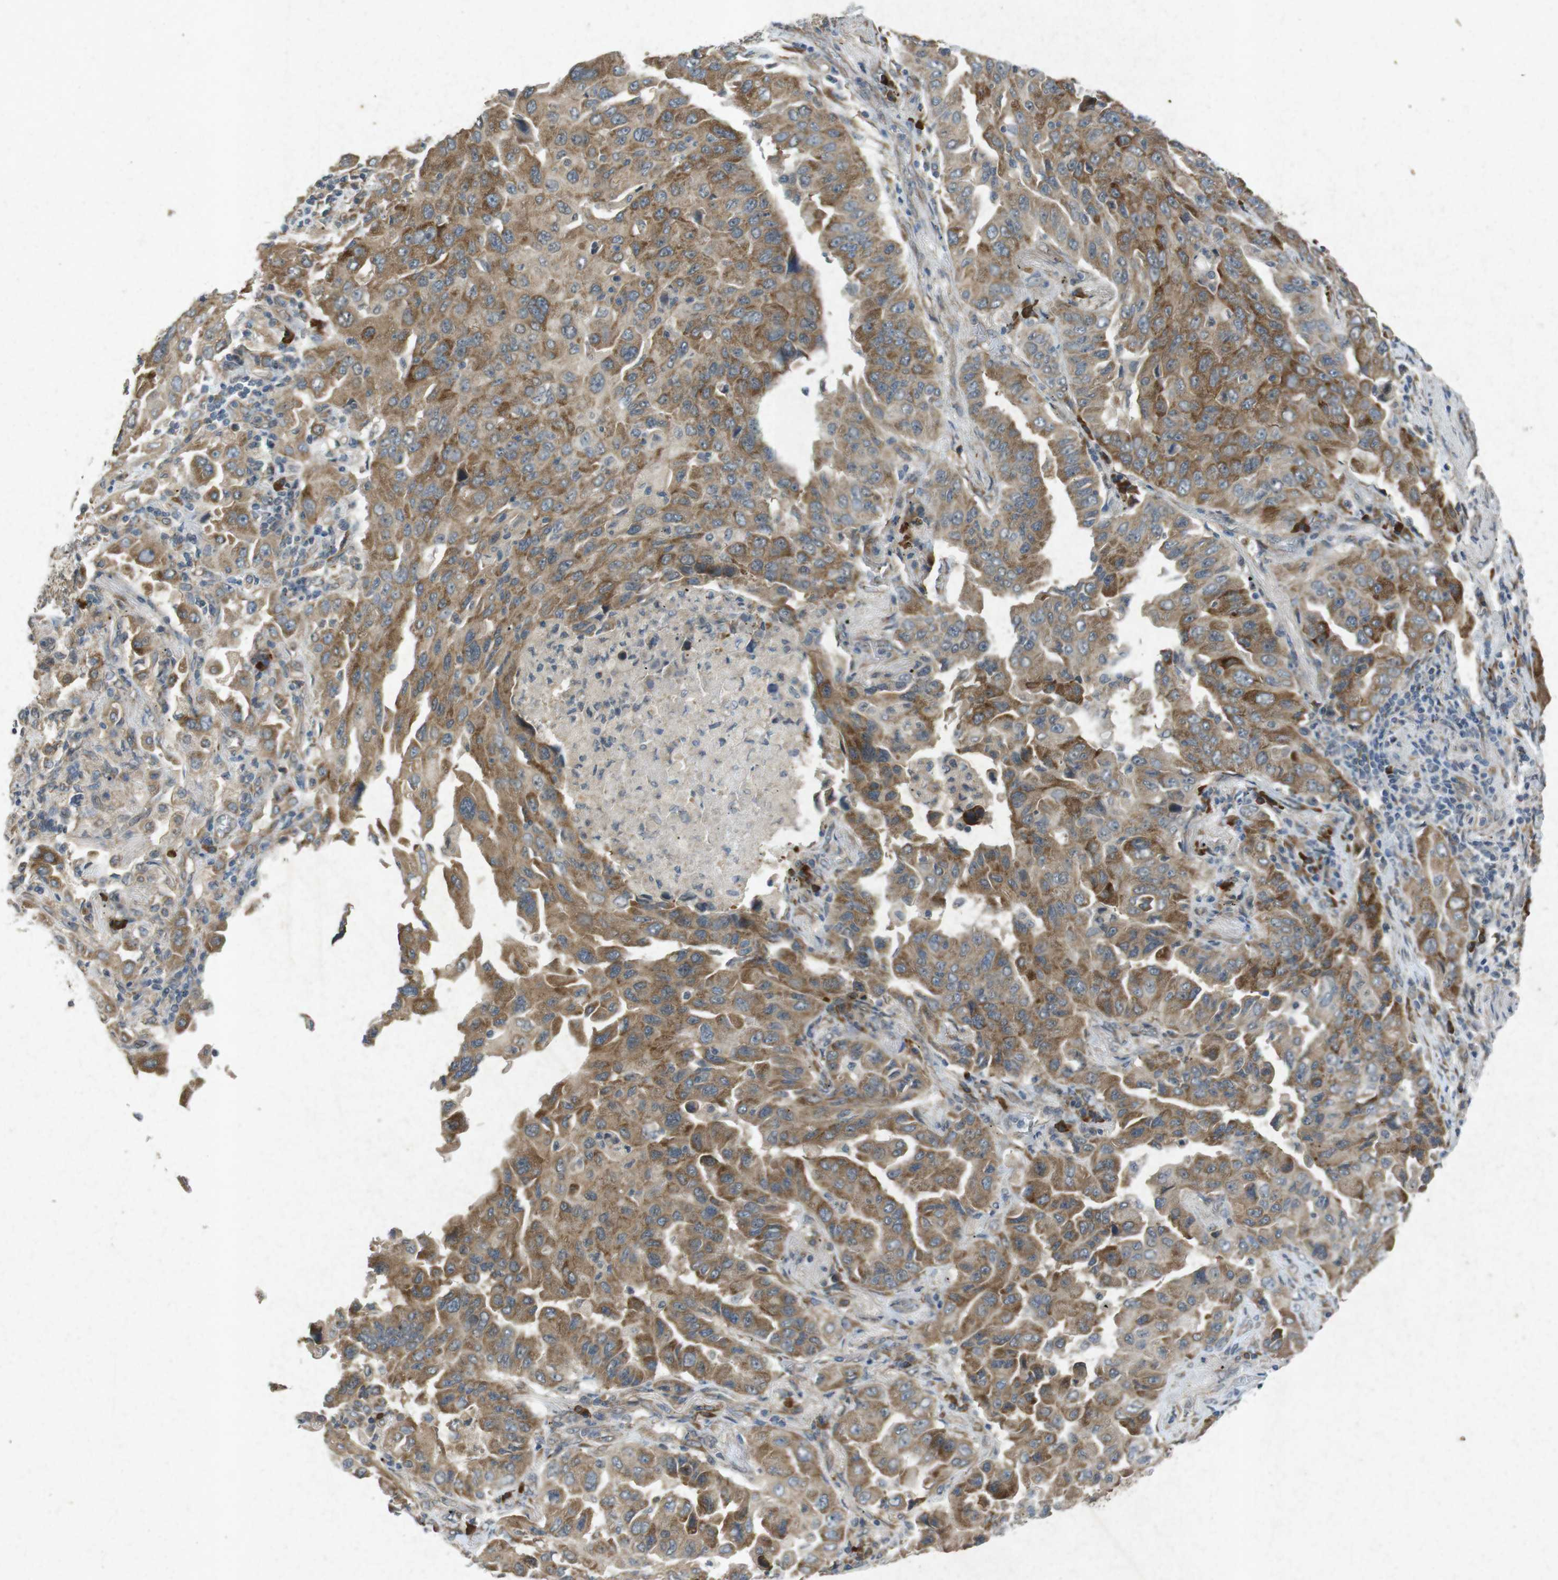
{"staining": {"intensity": "moderate", "quantity": ">75%", "location": "cytoplasmic/membranous"}, "tissue": "lung cancer", "cell_type": "Tumor cells", "image_type": "cancer", "snomed": [{"axis": "morphology", "description": "Adenocarcinoma, NOS"}, {"axis": "topography", "description": "Lung"}], "caption": "This image shows immunohistochemistry (IHC) staining of human adenocarcinoma (lung), with medium moderate cytoplasmic/membranous staining in about >75% of tumor cells.", "gene": "FLCN", "patient": {"sex": "female", "age": 65}}